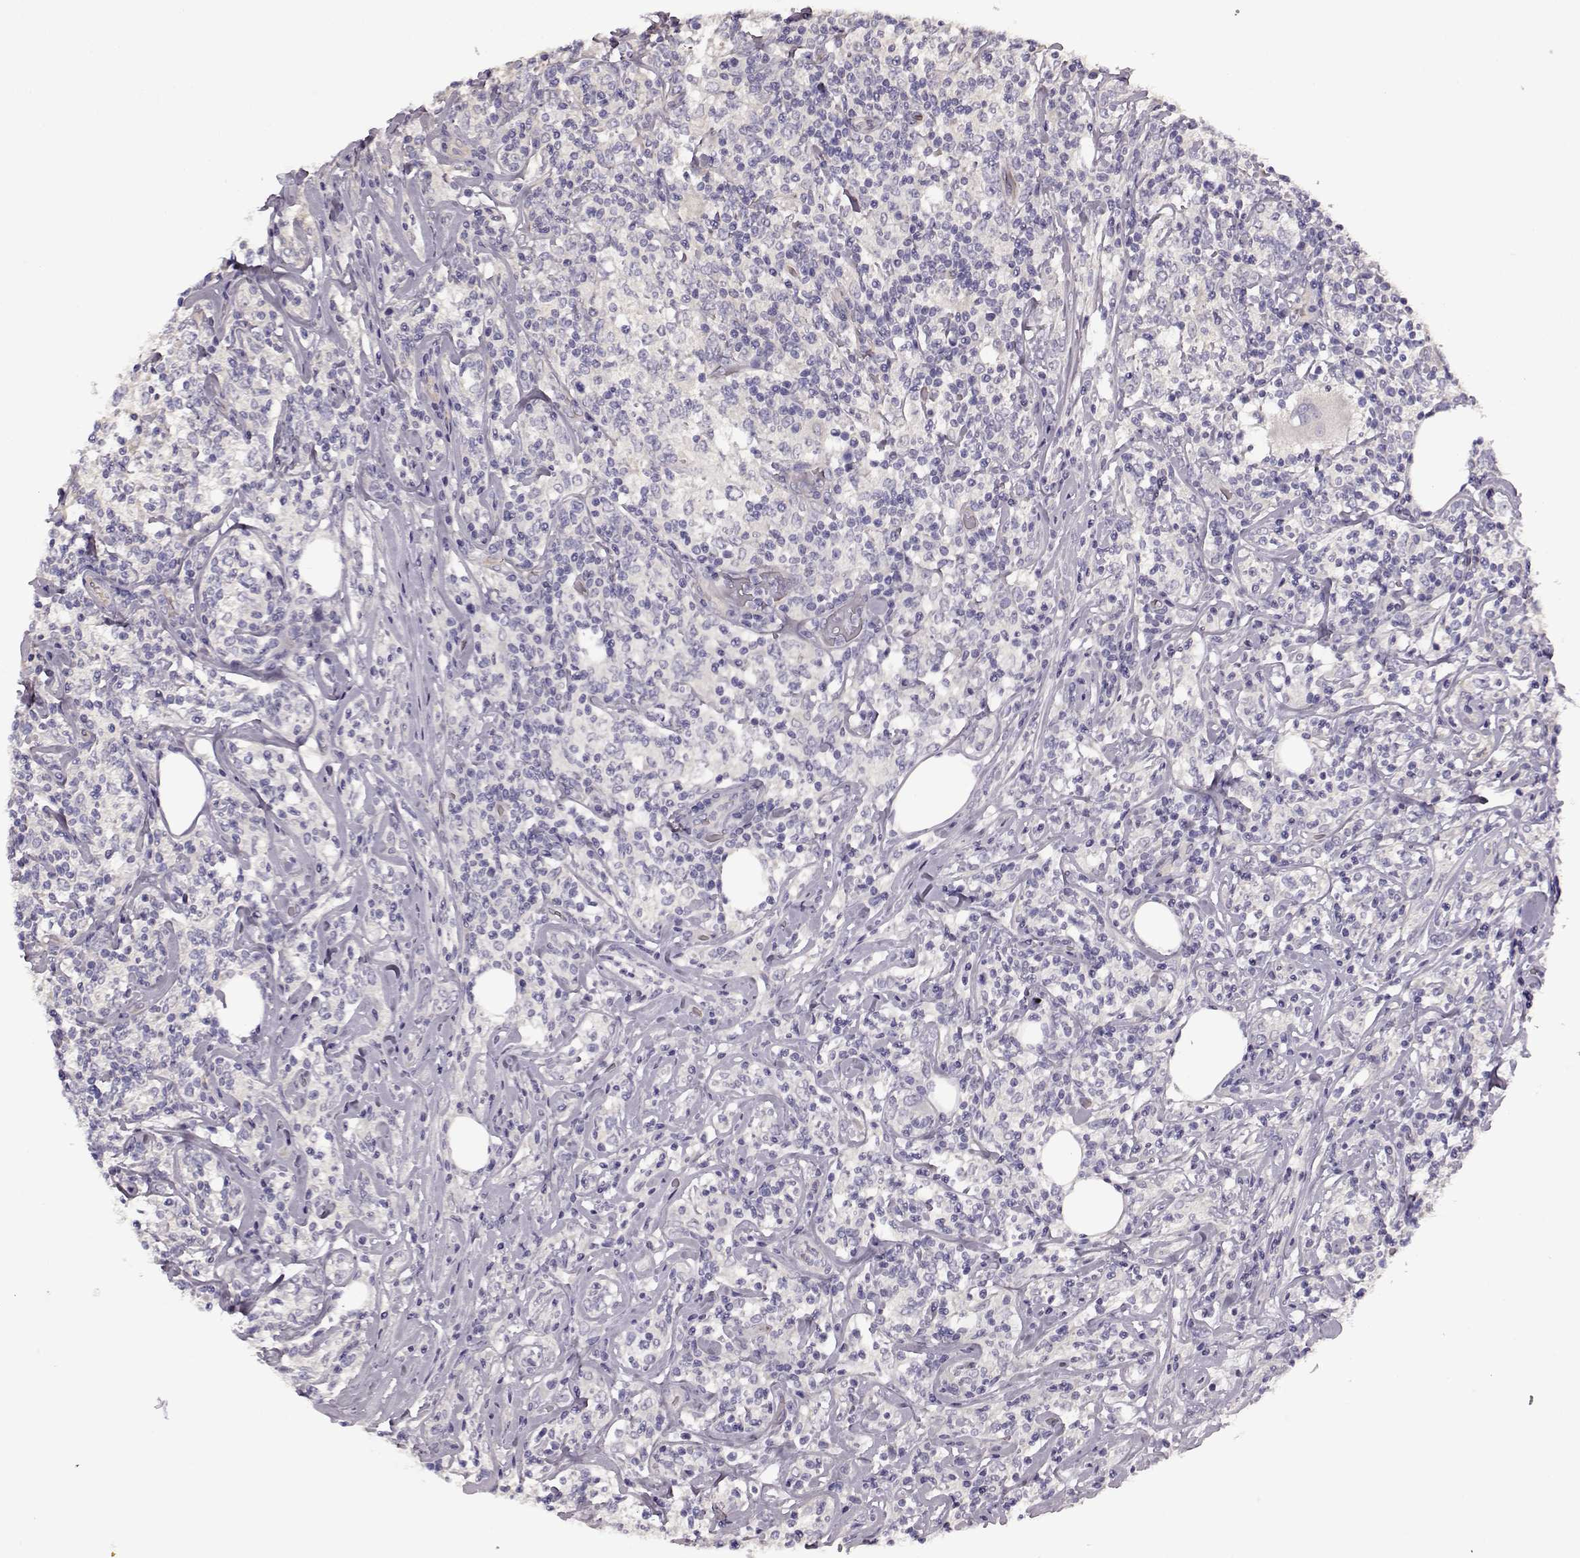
{"staining": {"intensity": "negative", "quantity": "none", "location": "none"}, "tissue": "lymphoma", "cell_type": "Tumor cells", "image_type": "cancer", "snomed": [{"axis": "morphology", "description": "Malignant lymphoma, non-Hodgkin's type, High grade"}, {"axis": "topography", "description": "Lymph node"}], "caption": "Malignant lymphoma, non-Hodgkin's type (high-grade) was stained to show a protein in brown. There is no significant staining in tumor cells. (Brightfield microscopy of DAB immunohistochemistry at high magnification).", "gene": "EDDM3B", "patient": {"sex": "female", "age": 84}}